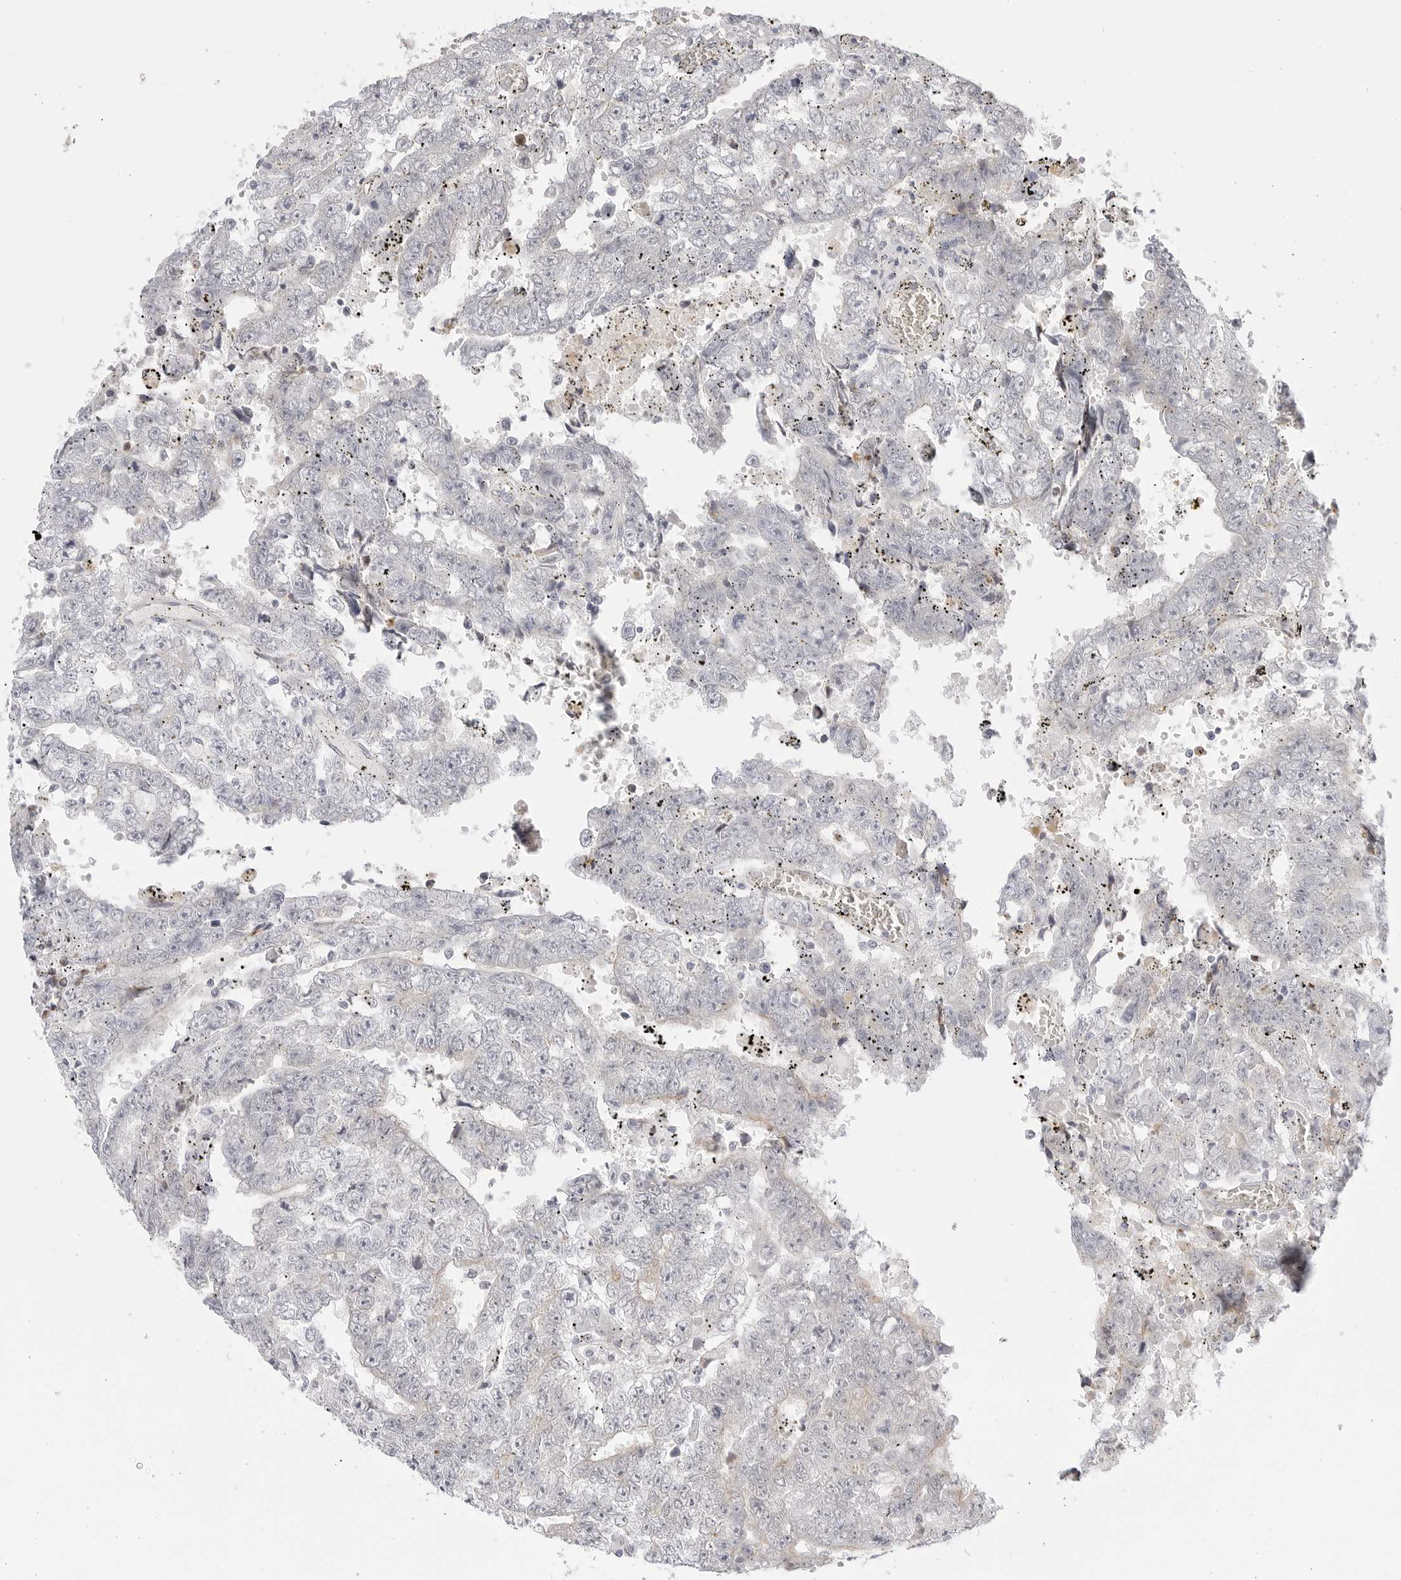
{"staining": {"intensity": "negative", "quantity": "none", "location": "none"}, "tissue": "testis cancer", "cell_type": "Tumor cells", "image_type": "cancer", "snomed": [{"axis": "morphology", "description": "Carcinoma, Embryonal, NOS"}, {"axis": "topography", "description": "Testis"}], "caption": "IHC micrograph of human embryonal carcinoma (testis) stained for a protein (brown), which demonstrates no expression in tumor cells.", "gene": "TCP1", "patient": {"sex": "male", "age": 25}}